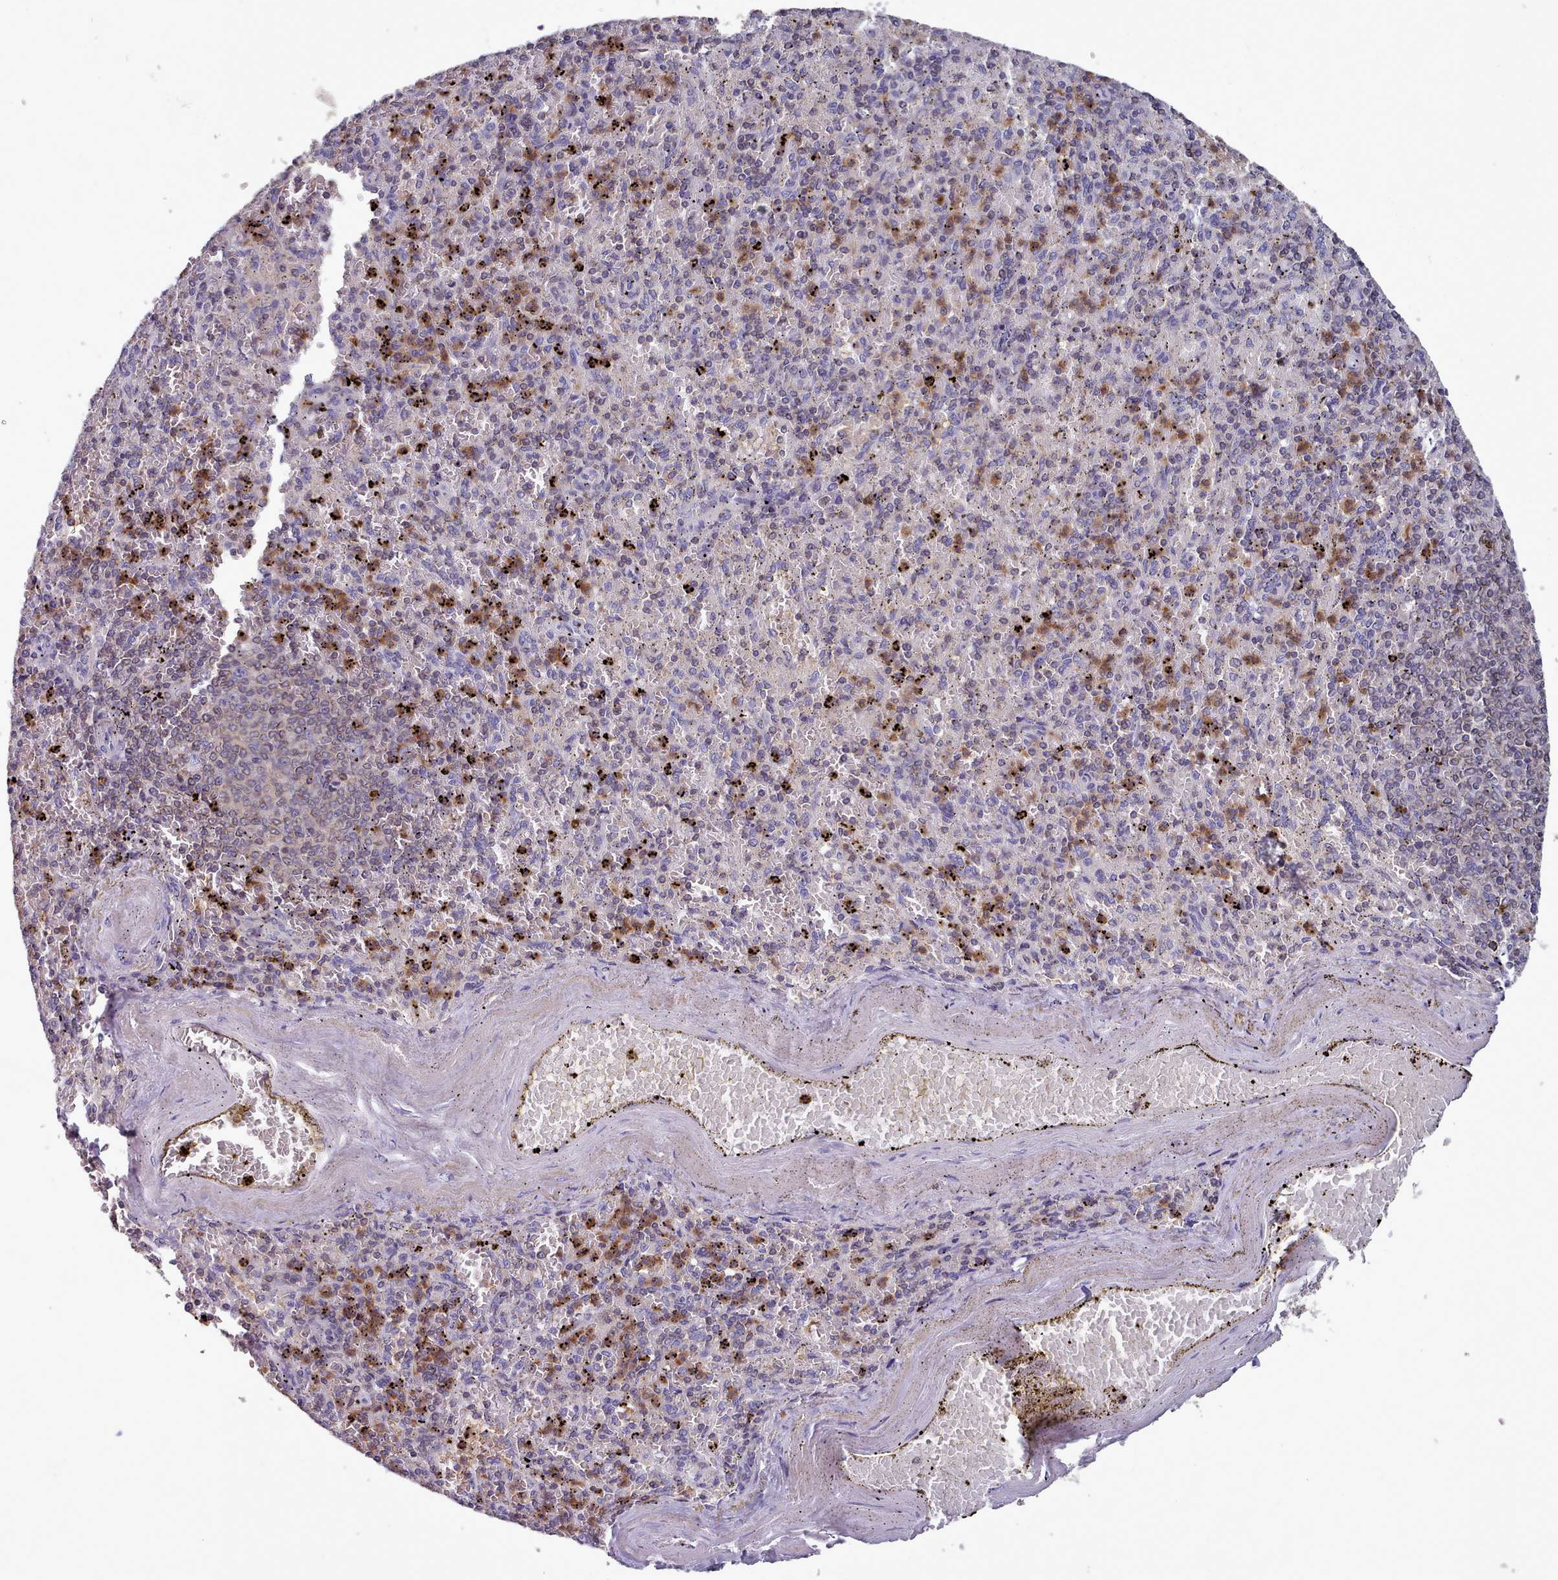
{"staining": {"intensity": "moderate", "quantity": "25%-75%", "location": "cytoplasmic/membranous"}, "tissue": "spleen", "cell_type": "Cells in red pulp", "image_type": "normal", "snomed": [{"axis": "morphology", "description": "Normal tissue, NOS"}, {"axis": "topography", "description": "Spleen"}], "caption": "Normal spleen was stained to show a protein in brown. There is medium levels of moderate cytoplasmic/membranous expression in approximately 25%-75% of cells in red pulp. (IHC, brightfield microscopy, high magnification).", "gene": "RAC1", "patient": {"sex": "male", "age": 82}}